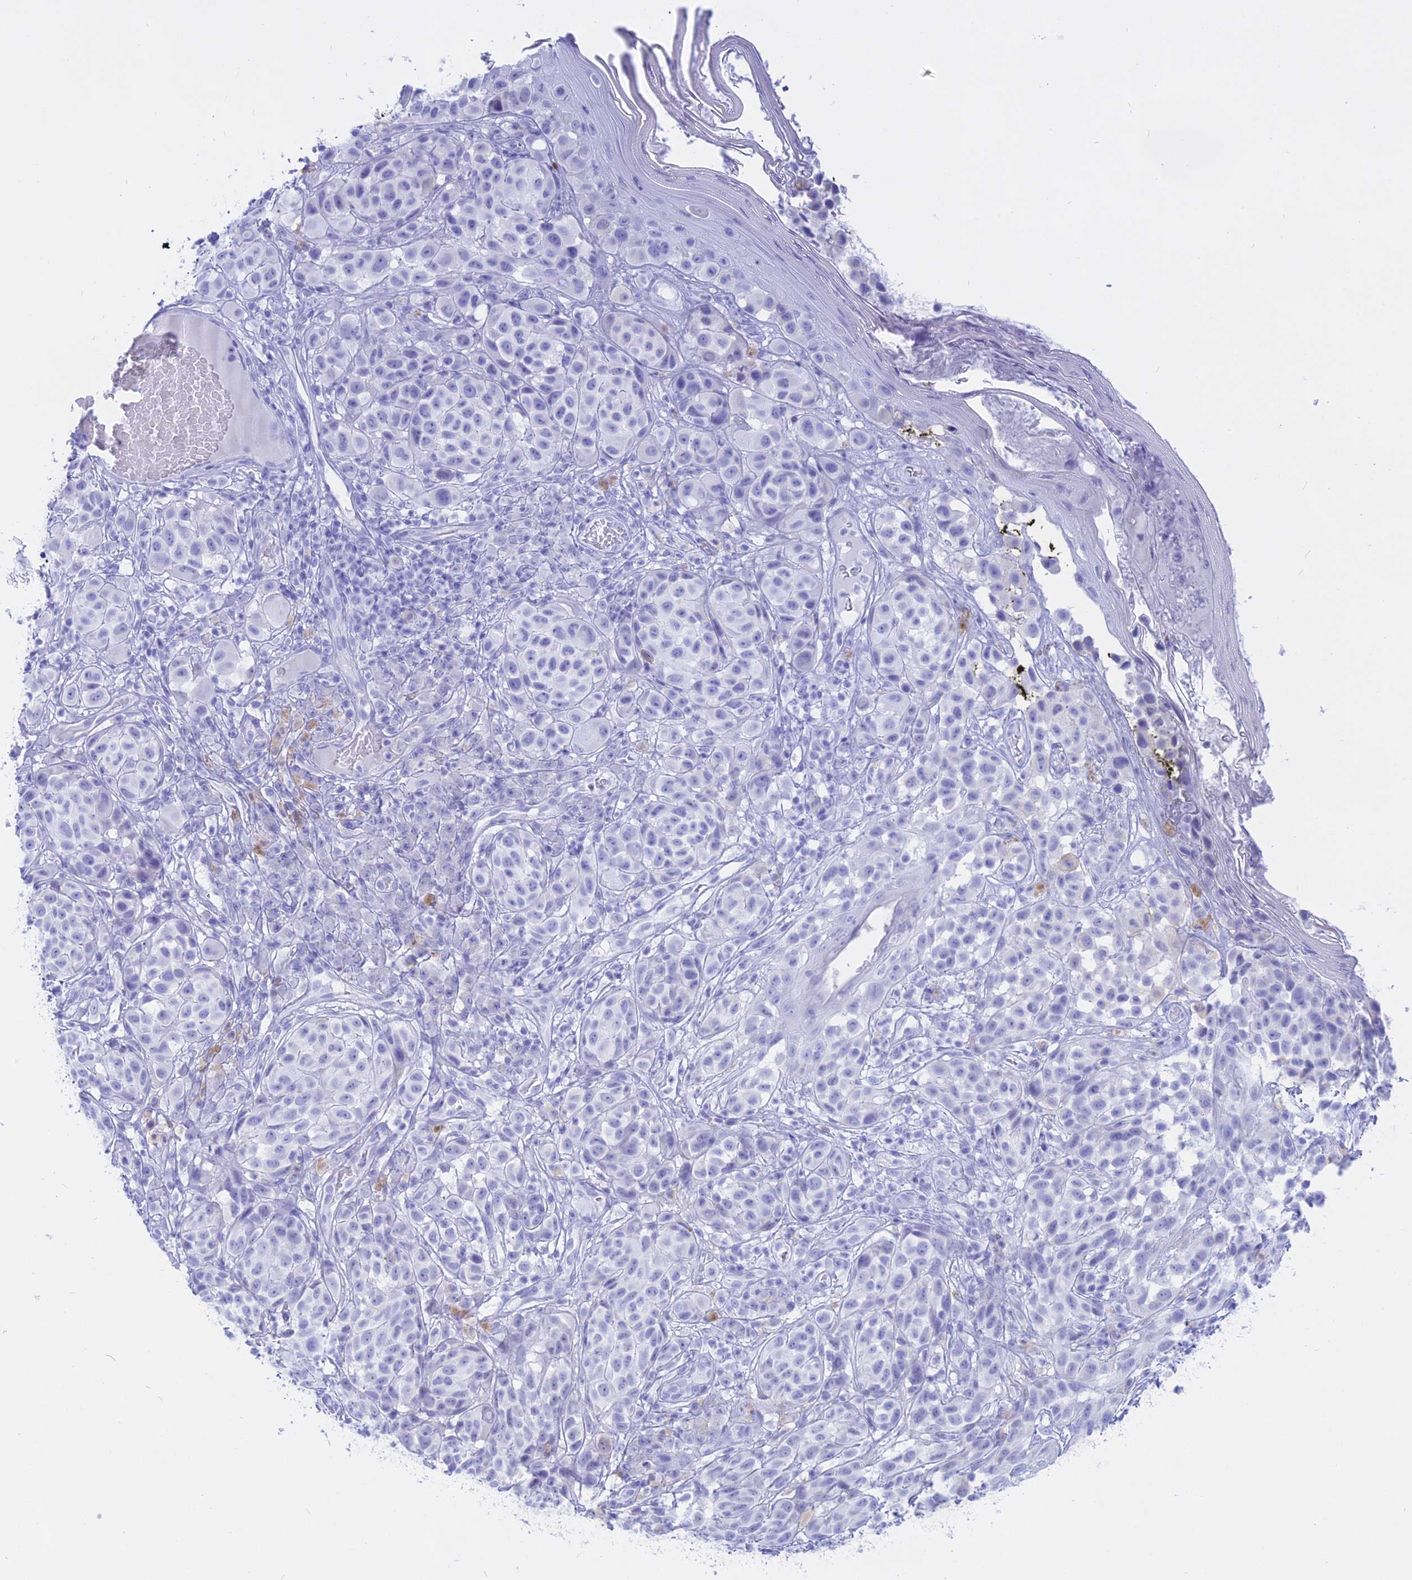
{"staining": {"intensity": "negative", "quantity": "none", "location": "none"}, "tissue": "melanoma", "cell_type": "Tumor cells", "image_type": "cancer", "snomed": [{"axis": "morphology", "description": "Malignant melanoma, NOS"}, {"axis": "topography", "description": "Skin"}], "caption": "This is a photomicrograph of IHC staining of malignant melanoma, which shows no expression in tumor cells. The staining was performed using DAB (3,3'-diaminobenzidine) to visualize the protein expression in brown, while the nuclei were stained in blue with hematoxylin (Magnification: 20x).", "gene": "ISCA1", "patient": {"sex": "male", "age": 38}}